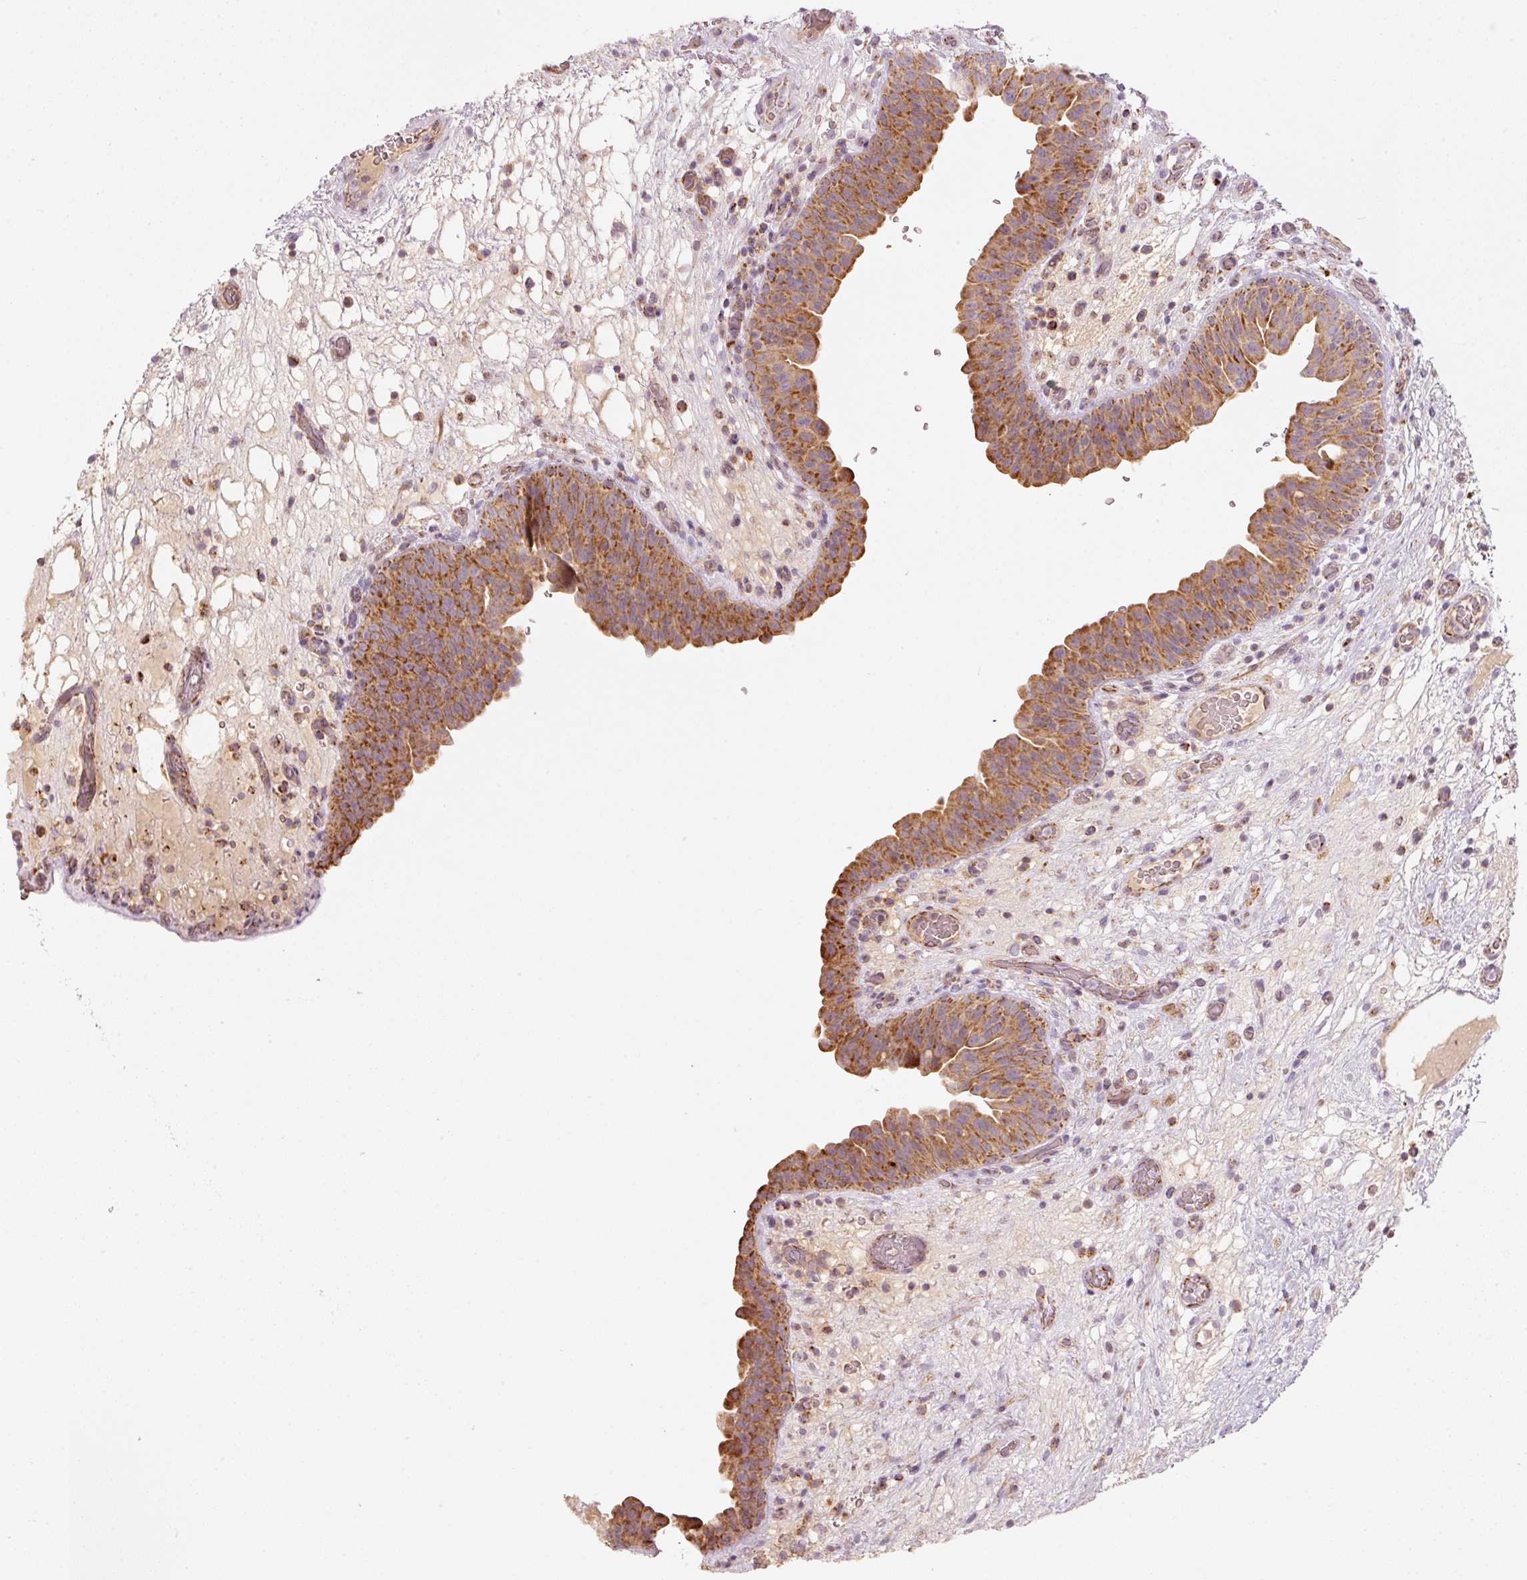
{"staining": {"intensity": "moderate", "quantity": ">75%", "location": "cytoplasmic/membranous"}, "tissue": "urinary bladder", "cell_type": "Urothelial cells", "image_type": "normal", "snomed": [{"axis": "morphology", "description": "Normal tissue, NOS"}, {"axis": "topography", "description": "Urinary bladder"}], "caption": "Immunohistochemical staining of unremarkable urinary bladder shows medium levels of moderate cytoplasmic/membranous staining in about >75% of urothelial cells.", "gene": "C17orf98", "patient": {"sex": "male", "age": 71}}